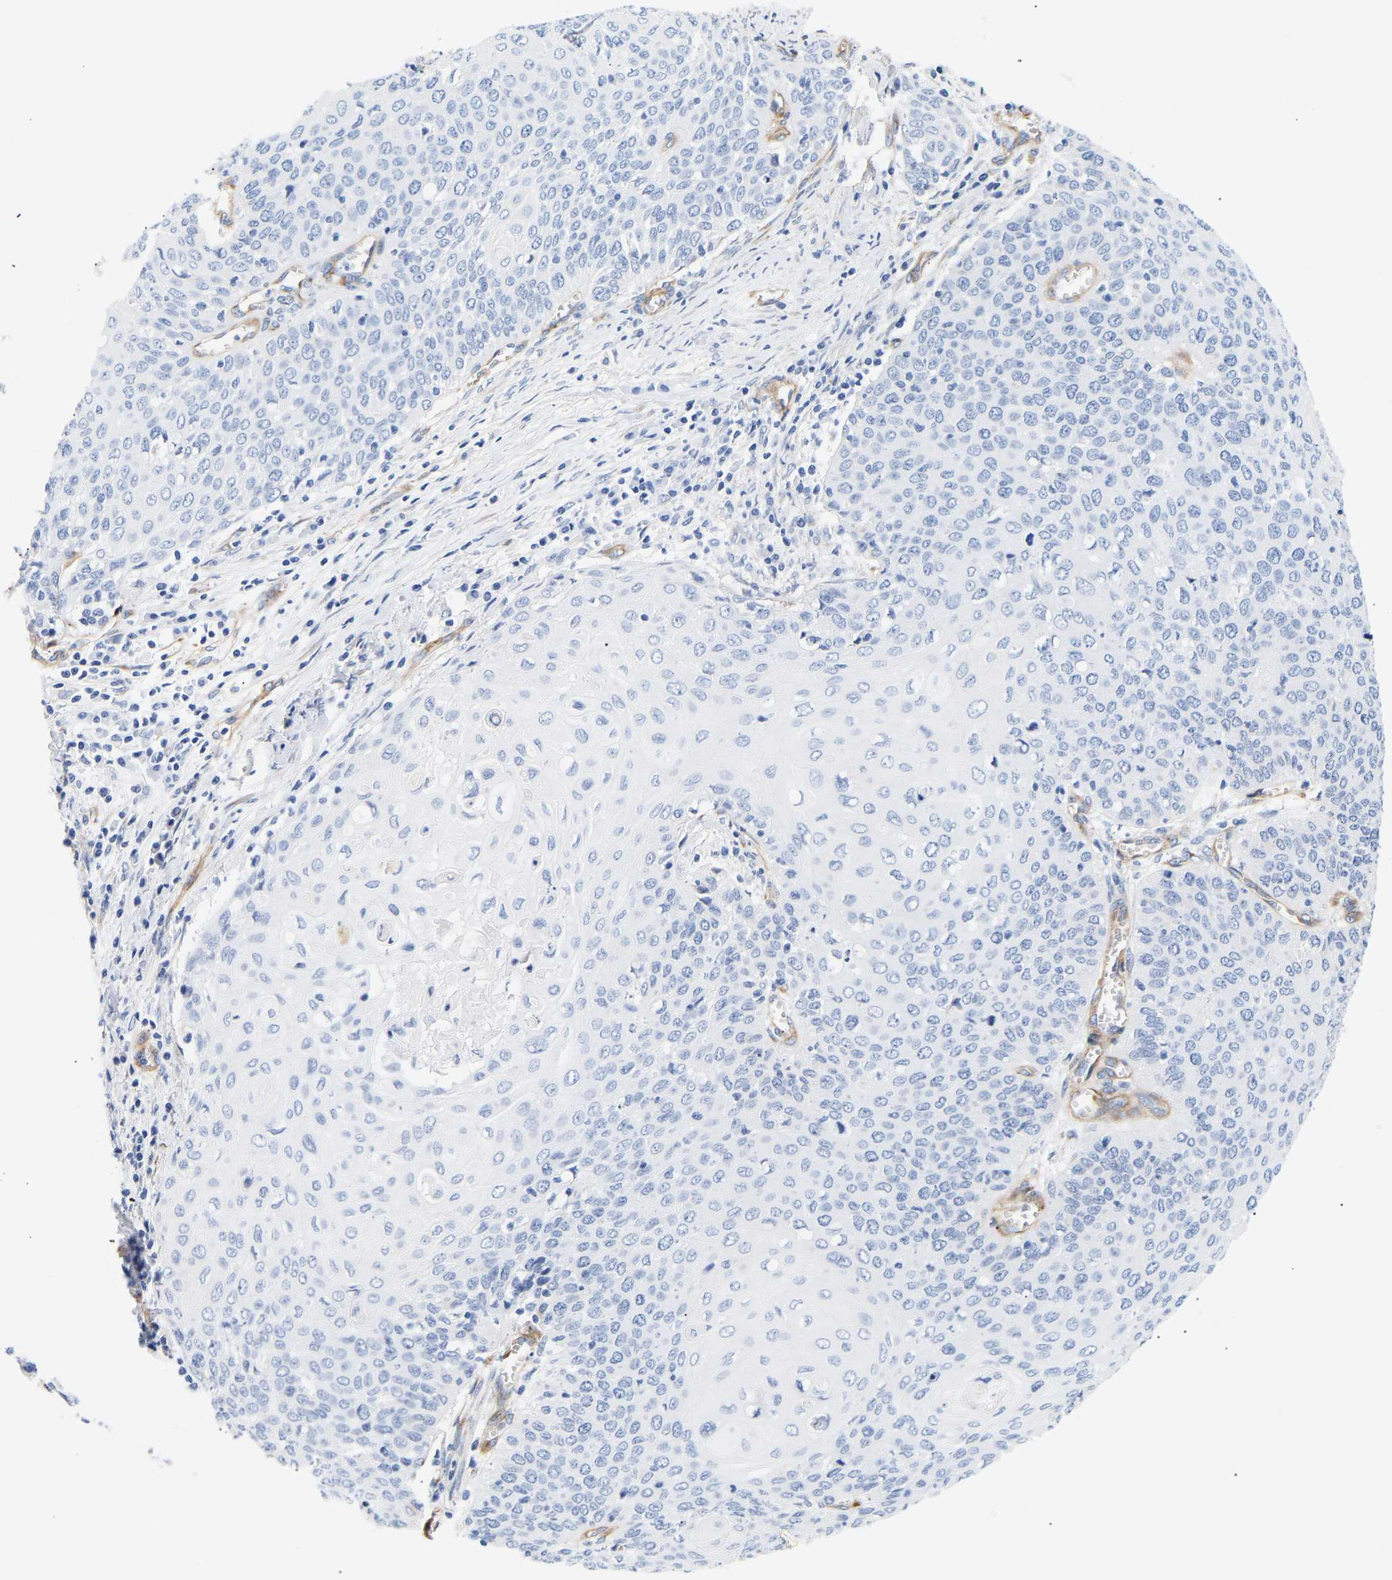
{"staining": {"intensity": "negative", "quantity": "none", "location": "none"}, "tissue": "cervical cancer", "cell_type": "Tumor cells", "image_type": "cancer", "snomed": [{"axis": "morphology", "description": "Squamous cell carcinoma, NOS"}, {"axis": "topography", "description": "Cervix"}], "caption": "Photomicrograph shows no protein positivity in tumor cells of squamous cell carcinoma (cervical) tissue.", "gene": "IGFBP7", "patient": {"sex": "female", "age": 39}}